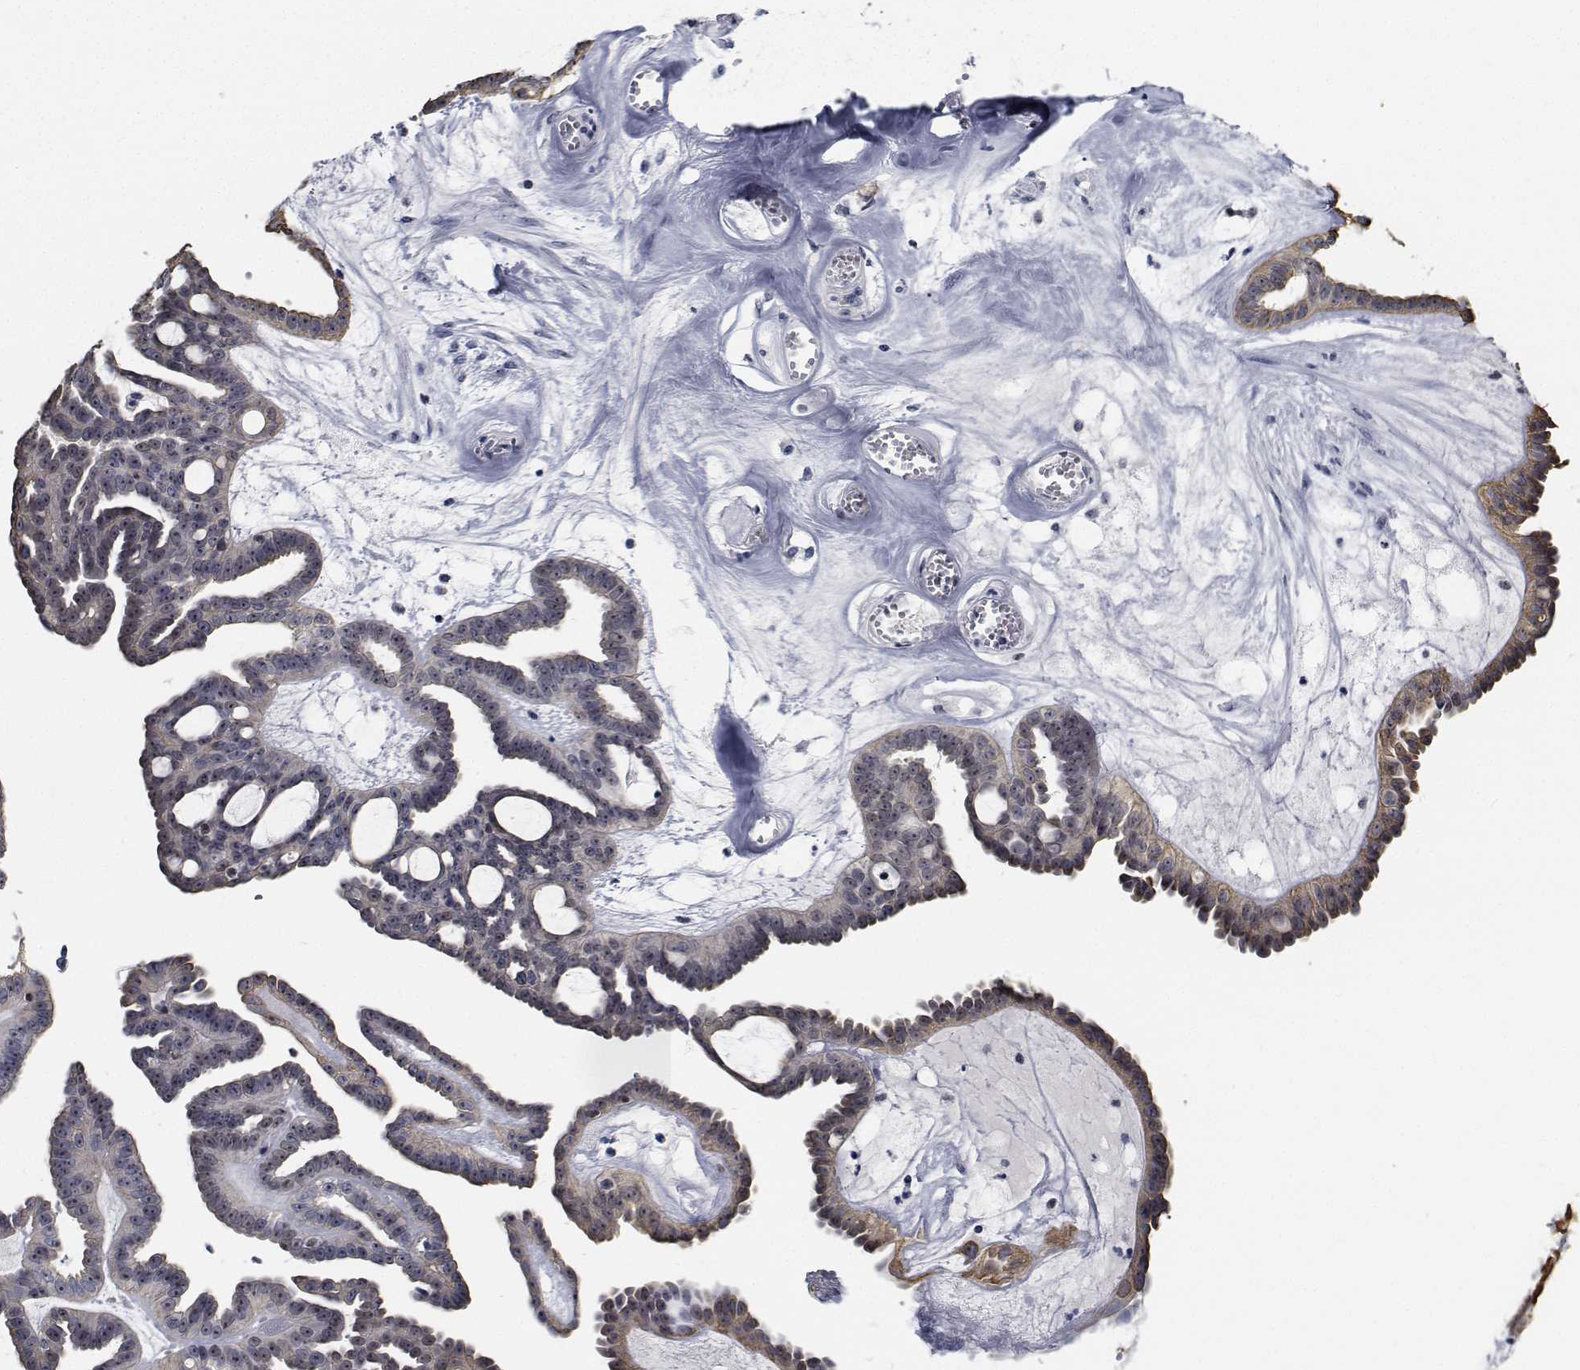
{"staining": {"intensity": "negative", "quantity": "none", "location": "none"}, "tissue": "ovarian cancer", "cell_type": "Tumor cells", "image_type": "cancer", "snomed": [{"axis": "morphology", "description": "Cystadenocarcinoma, serous, NOS"}, {"axis": "topography", "description": "Ovary"}], "caption": "The image shows no significant staining in tumor cells of ovarian serous cystadenocarcinoma.", "gene": "NVL", "patient": {"sex": "female", "age": 71}}